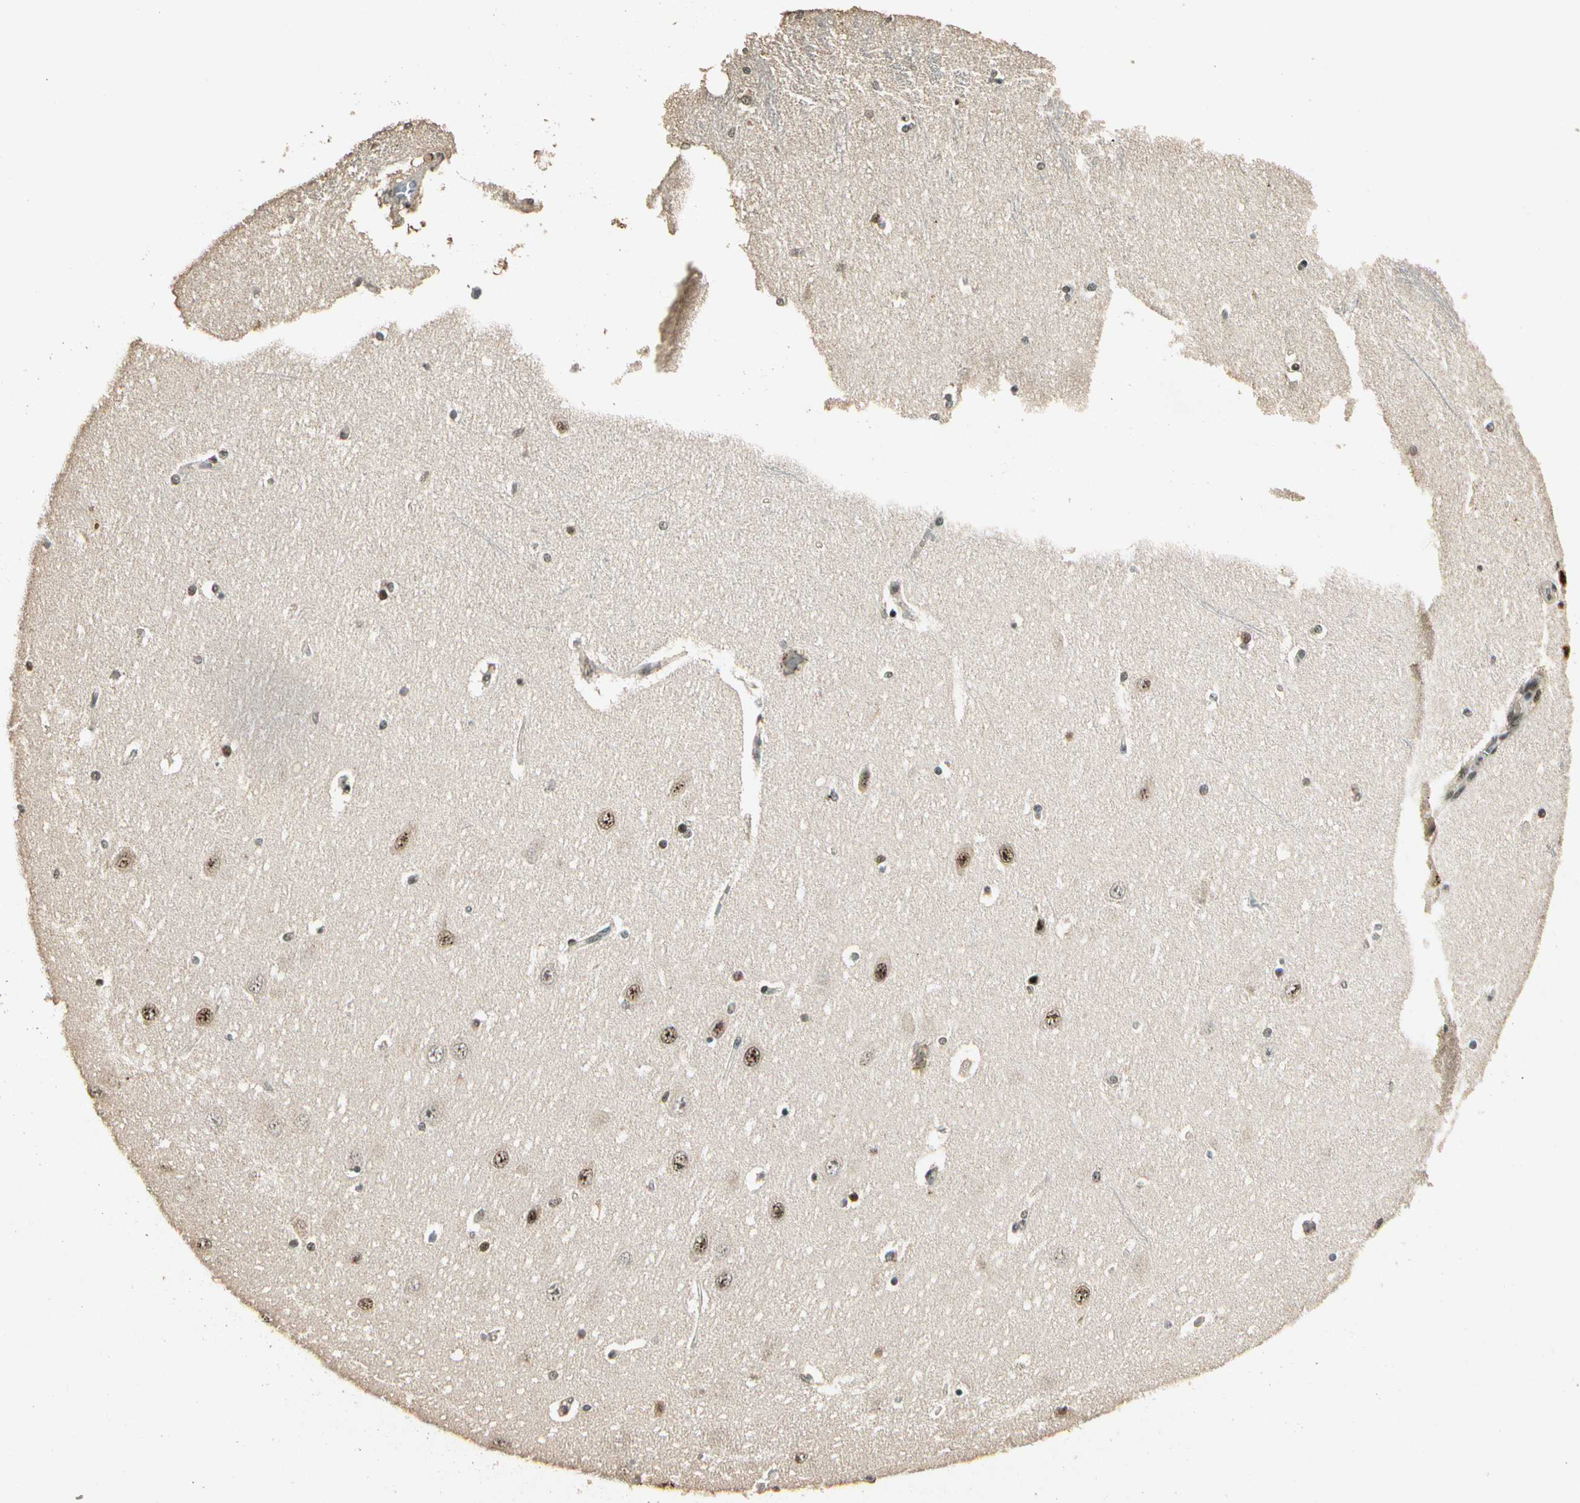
{"staining": {"intensity": "moderate", "quantity": "25%-75%", "location": "nuclear"}, "tissue": "hippocampus", "cell_type": "Glial cells", "image_type": "normal", "snomed": [{"axis": "morphology", "description": "Normal tissue, NOS"}, {"axis": "topography", "description": "Hippocampus"}], "caption": "A photomicrograph of human hippocampus stained for a protein shows moderate nuclear brown staining in glial cells. The protein of interest is stained brown, and the nuclei are stained in blue (DAB IHC with brightfield microscopy, high magnification).", "gene": "RBM25", "patient": {"sex": "female", "age": 54}}